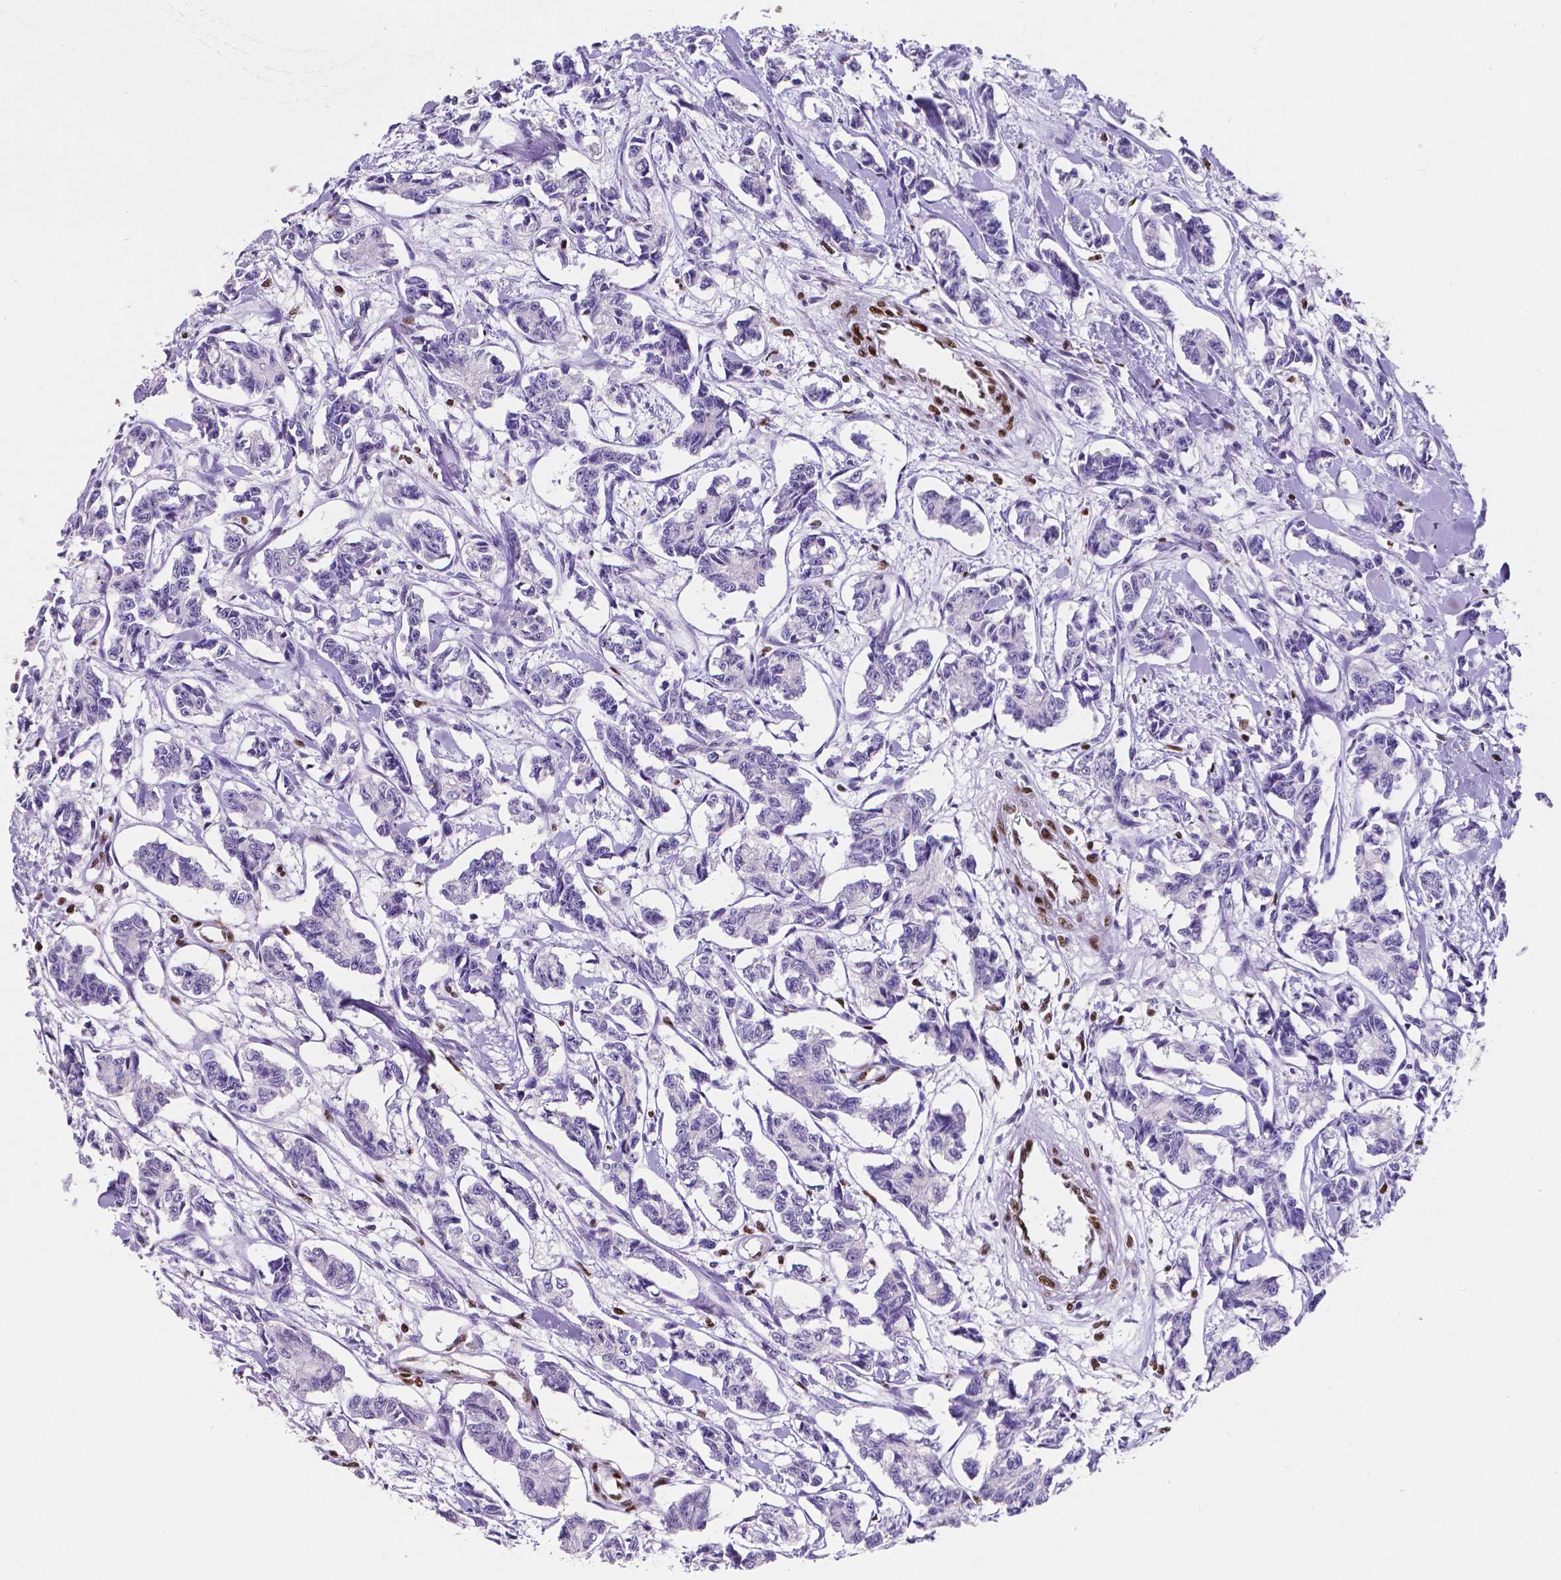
{"staining": {"intensity": "negative", "quantity": "none", "location": "none"}, "tissue": "carcinoid", "cell_type": "Tumor cells", "image_type": "cancer", "snomed": [{"axis": "morphology", "description": "Carcinoid, malignant, NOS"}, {"axis": "topography", "description": "Kidney"}], "caption": "Tumor cells show no significant protein staining in carcinoid. (DAB (3,3'-diaminobenzidine) immunohistochemistry (IHC) visualized using brightfield microscopy, high magnification).", "gene": "MEF2C", "patient": {"sex": "female", "age": 41}}